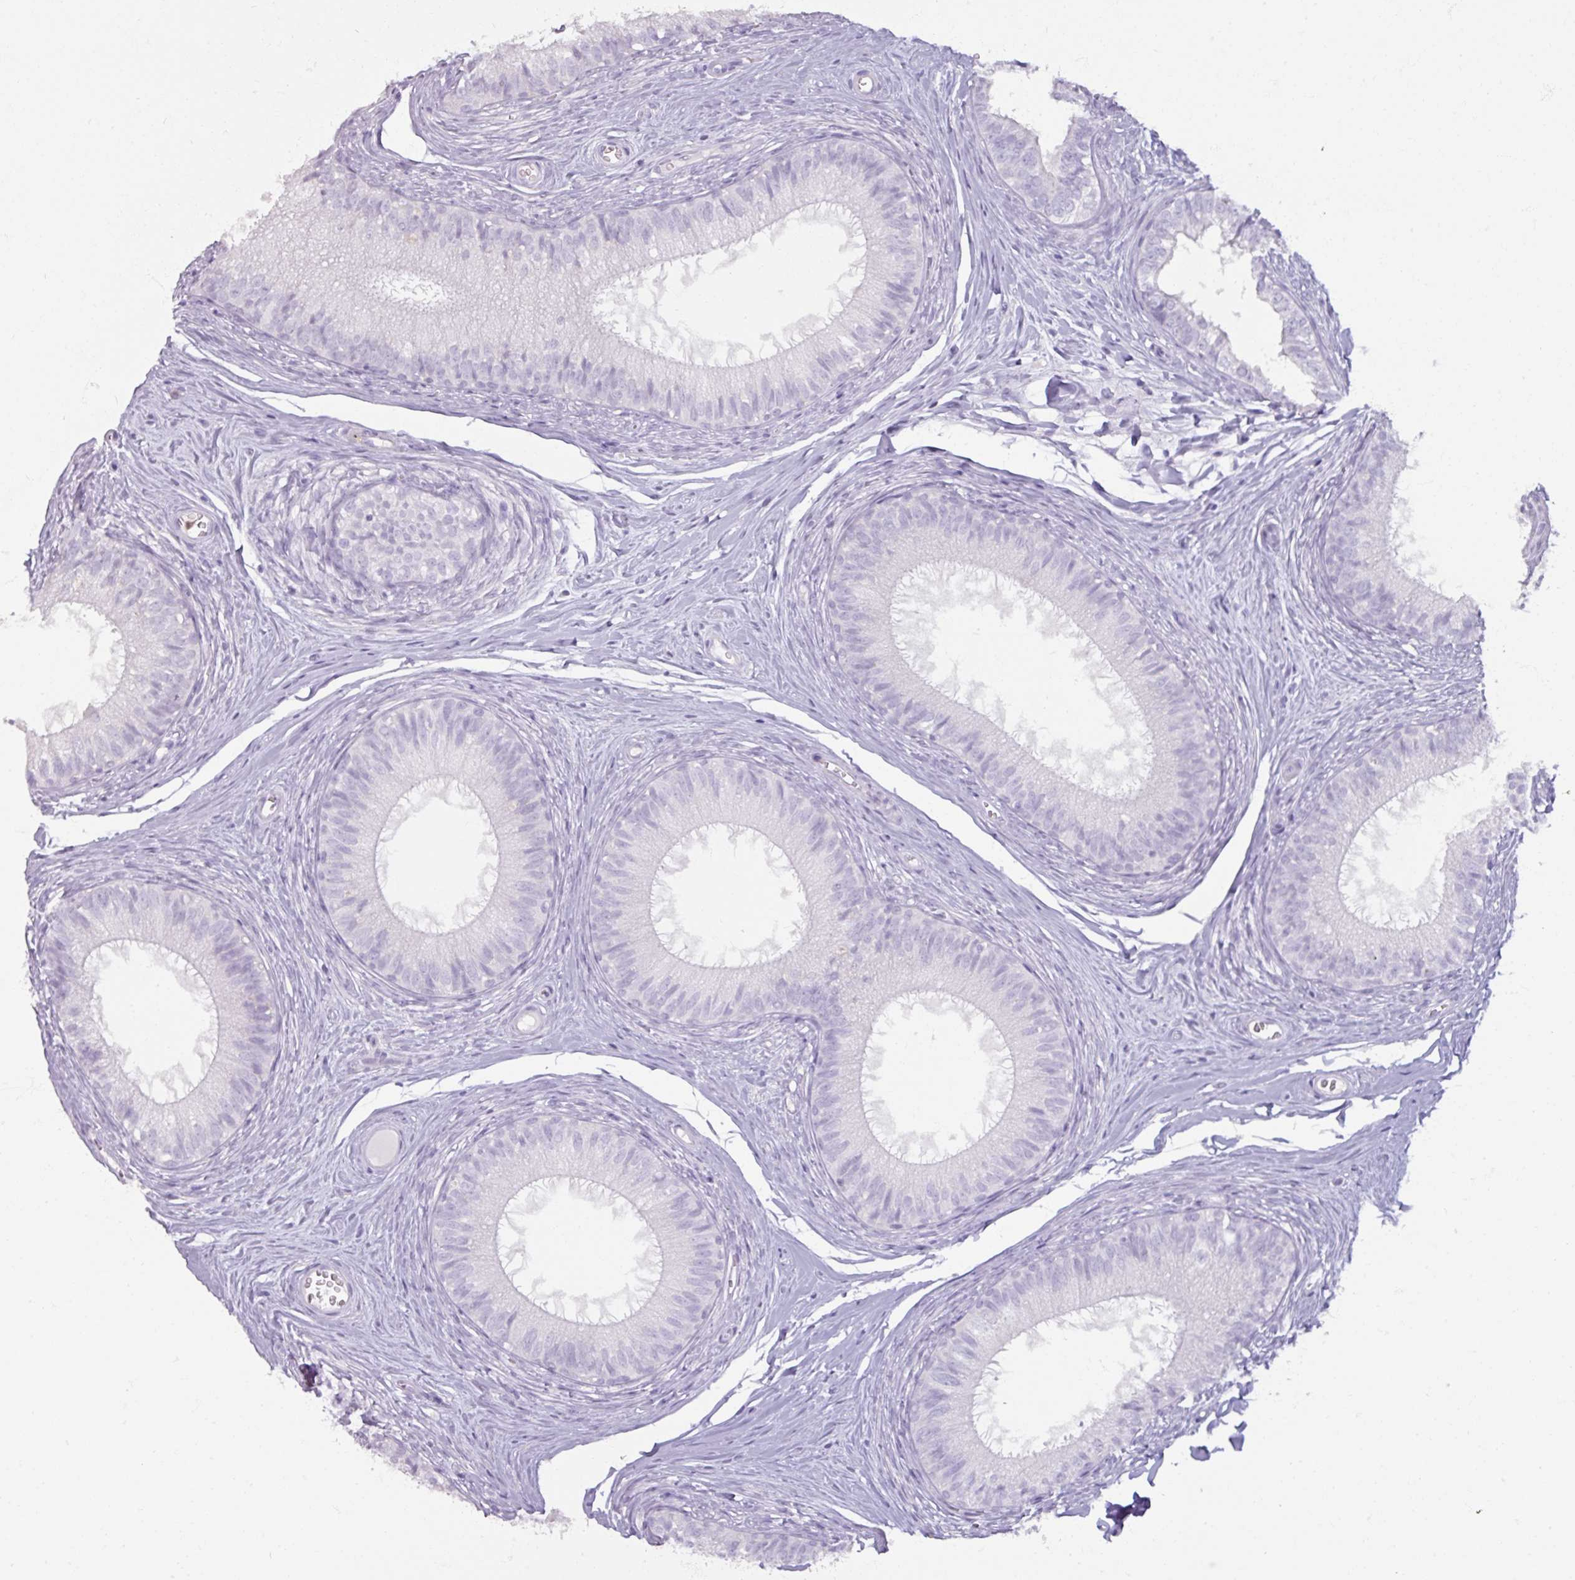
{"staining": {"intensity": "negative", "quantity": "none", "location": "none"}, "tissue": "epididymis", "cell_type": "Glandular cells", "image_type": "normal", "snomed": [{"axis": "morphology", "description": "Normal tissue, NOS"}, {"axis": "topography", "description": "Epididymis"}], "caption": "There is no significant positivity in glandular cells of epididymis. Brightfield microscopy of immunohistochemistry stained with DAB (brown) and hematoxylin (blue), captured at high magnification.", "gene": "ARG1", "patient": {"sex": "male", "age": 25}}